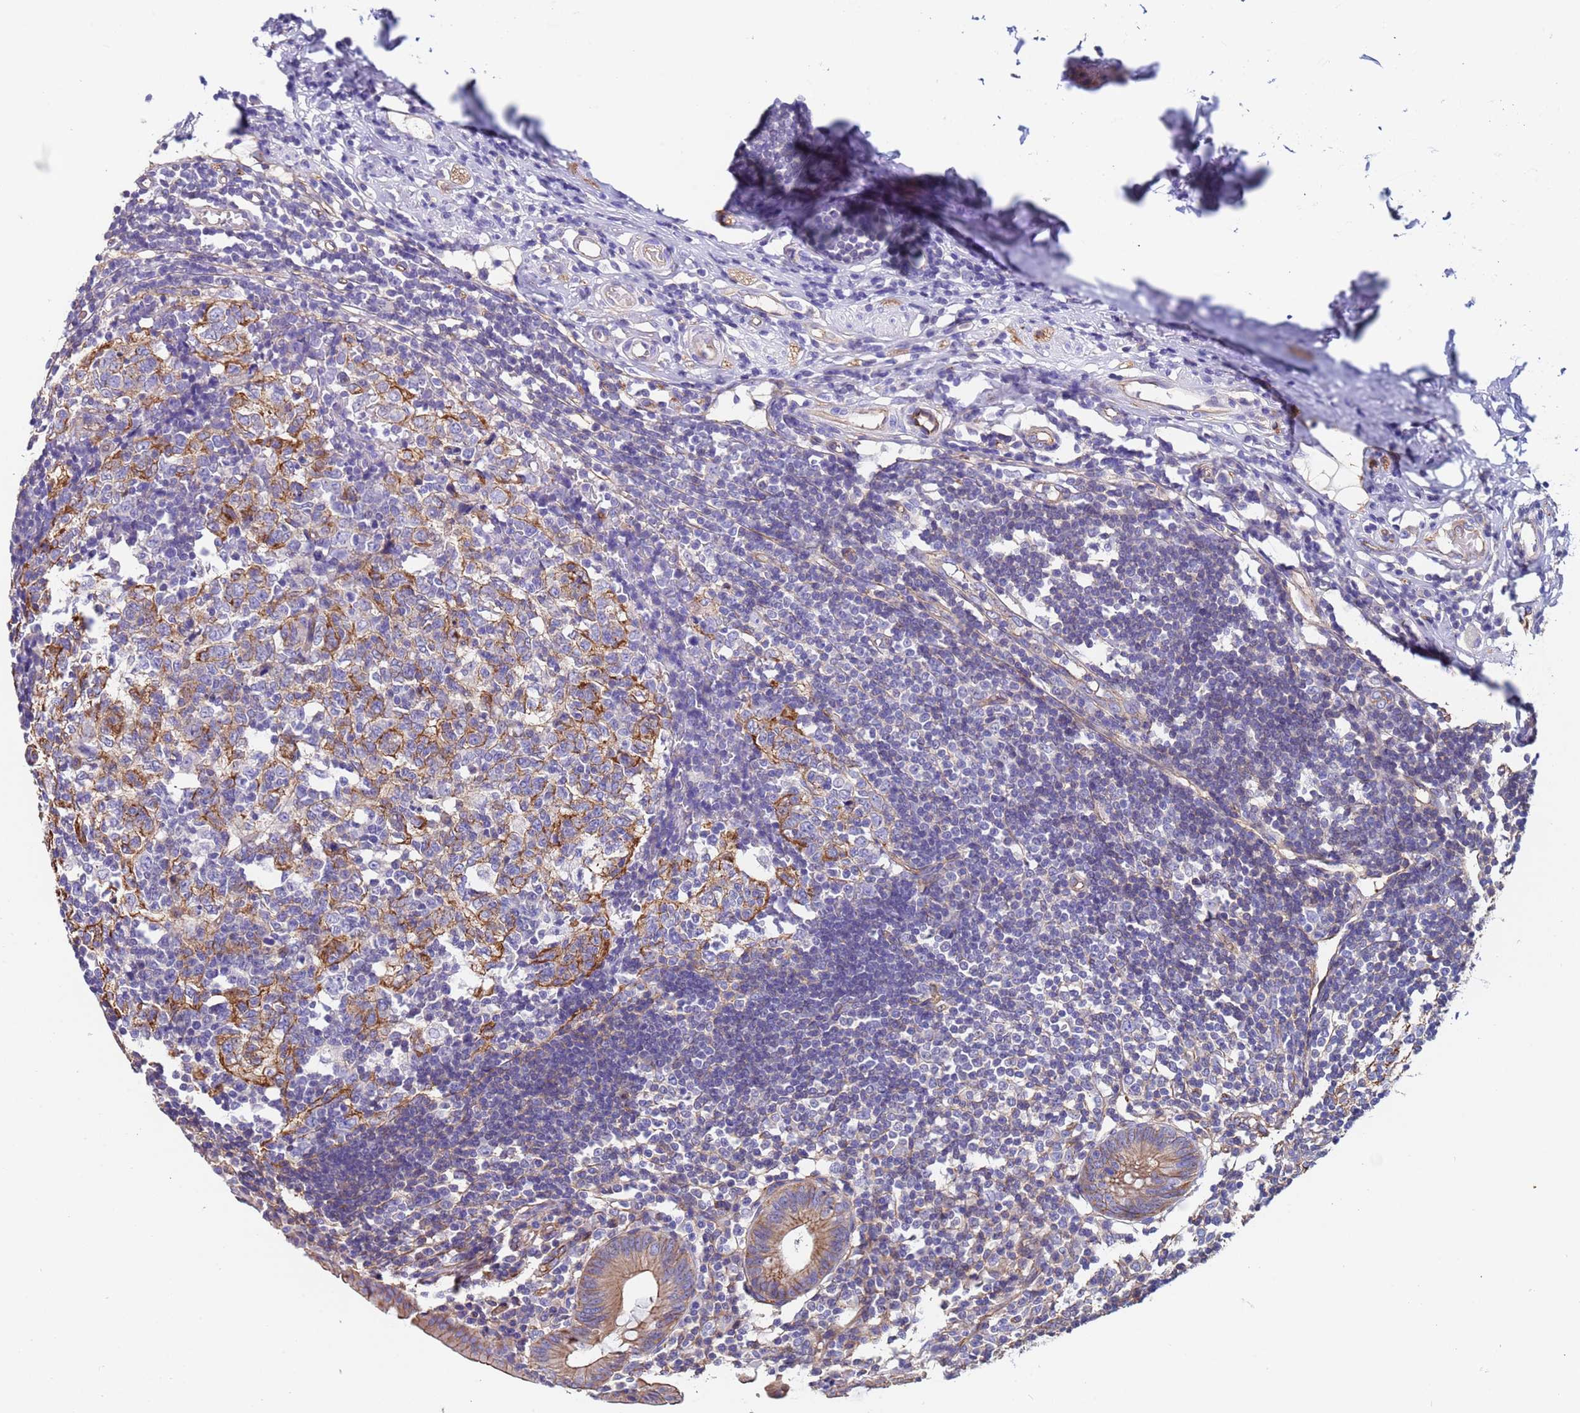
{"staining": {"intensity": "moderate", "quantity": "25%-75%", "location": "cytoplasmic/membranous"}, "tissue": "appendix", "cell_type": "Glandular cells", "image_type": "normal", "snomed": [{"axis": "morphology", "description": "Normal tissue, NOS"}, {"axis": "topography", "description": "Appendix"}], "caption": "Appendix stained with immunohistochemistry (IHC) reveals moderate cytoplasmic/membranous positivity in about 25%-75% of glandular cells.", "gene": "ZNF248", "patient": {"sex": "female", "age": 54}}